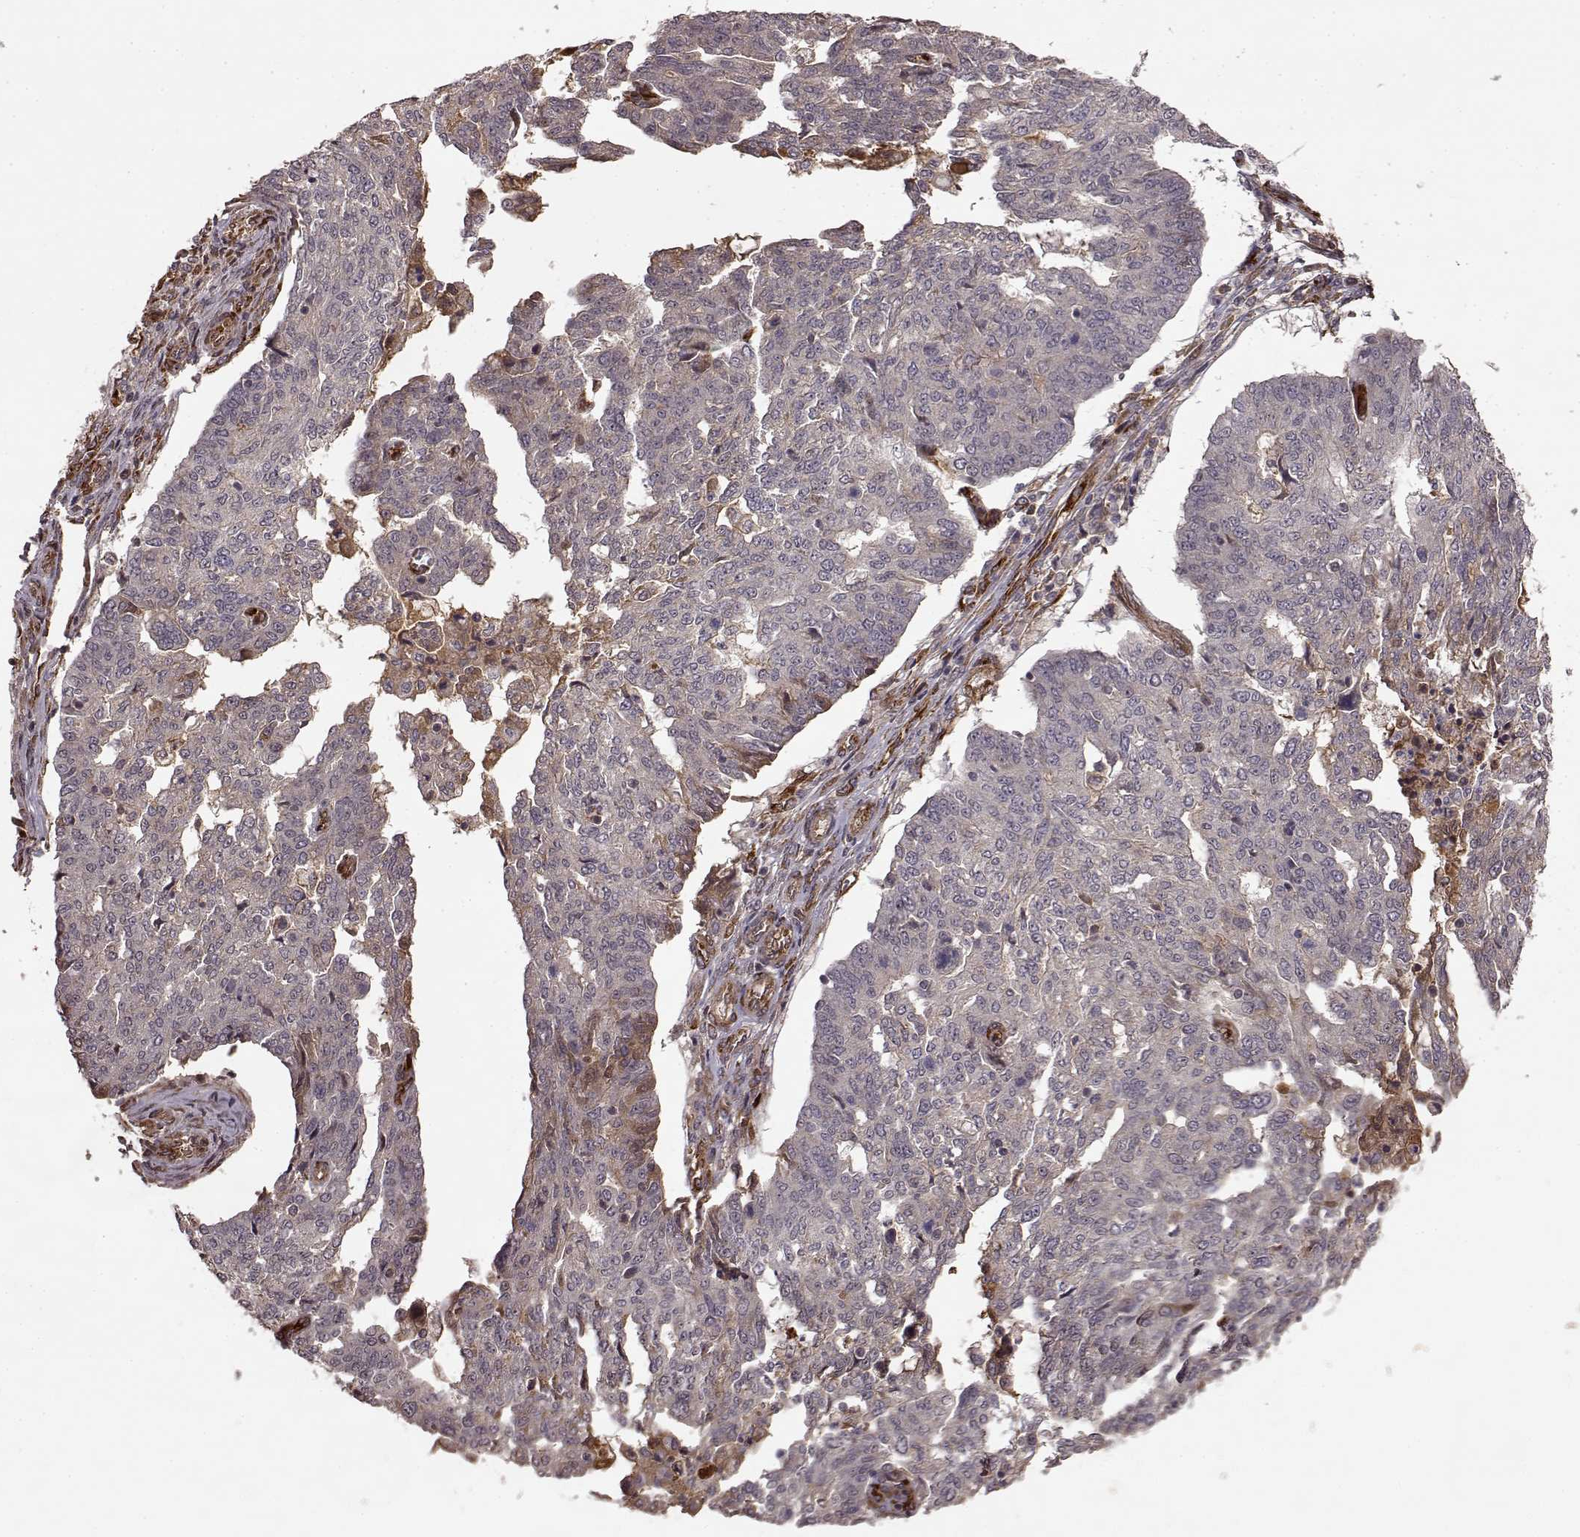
{"staining": {"intensity": "moderate", "quantity": "<25%", "location": "cytoplasmic/membranous"}, "tissue": "ovarian cancer", "cell_type": "Tumor cells", "image_type": "cancer", "snomed": [{"axis": "morphology", "description": "Cystadenocarcinoma, serous, NOS"}, {"axis": "topography", "description": "Ovary"}], "caption": "Ovarian cancer (serous cystadenocarcinoma) tissue displays moderate cytoplasmic/membranous positivity in approximately <25% of tumor cells, visualized by immunohistochemistry. Using DAB (brown) and hematoxylin (blue) stains, captured at high magnification using brightfield microscopy.", "gene": "FSTL1", "patient": {"sex": "female", "age": 67}}